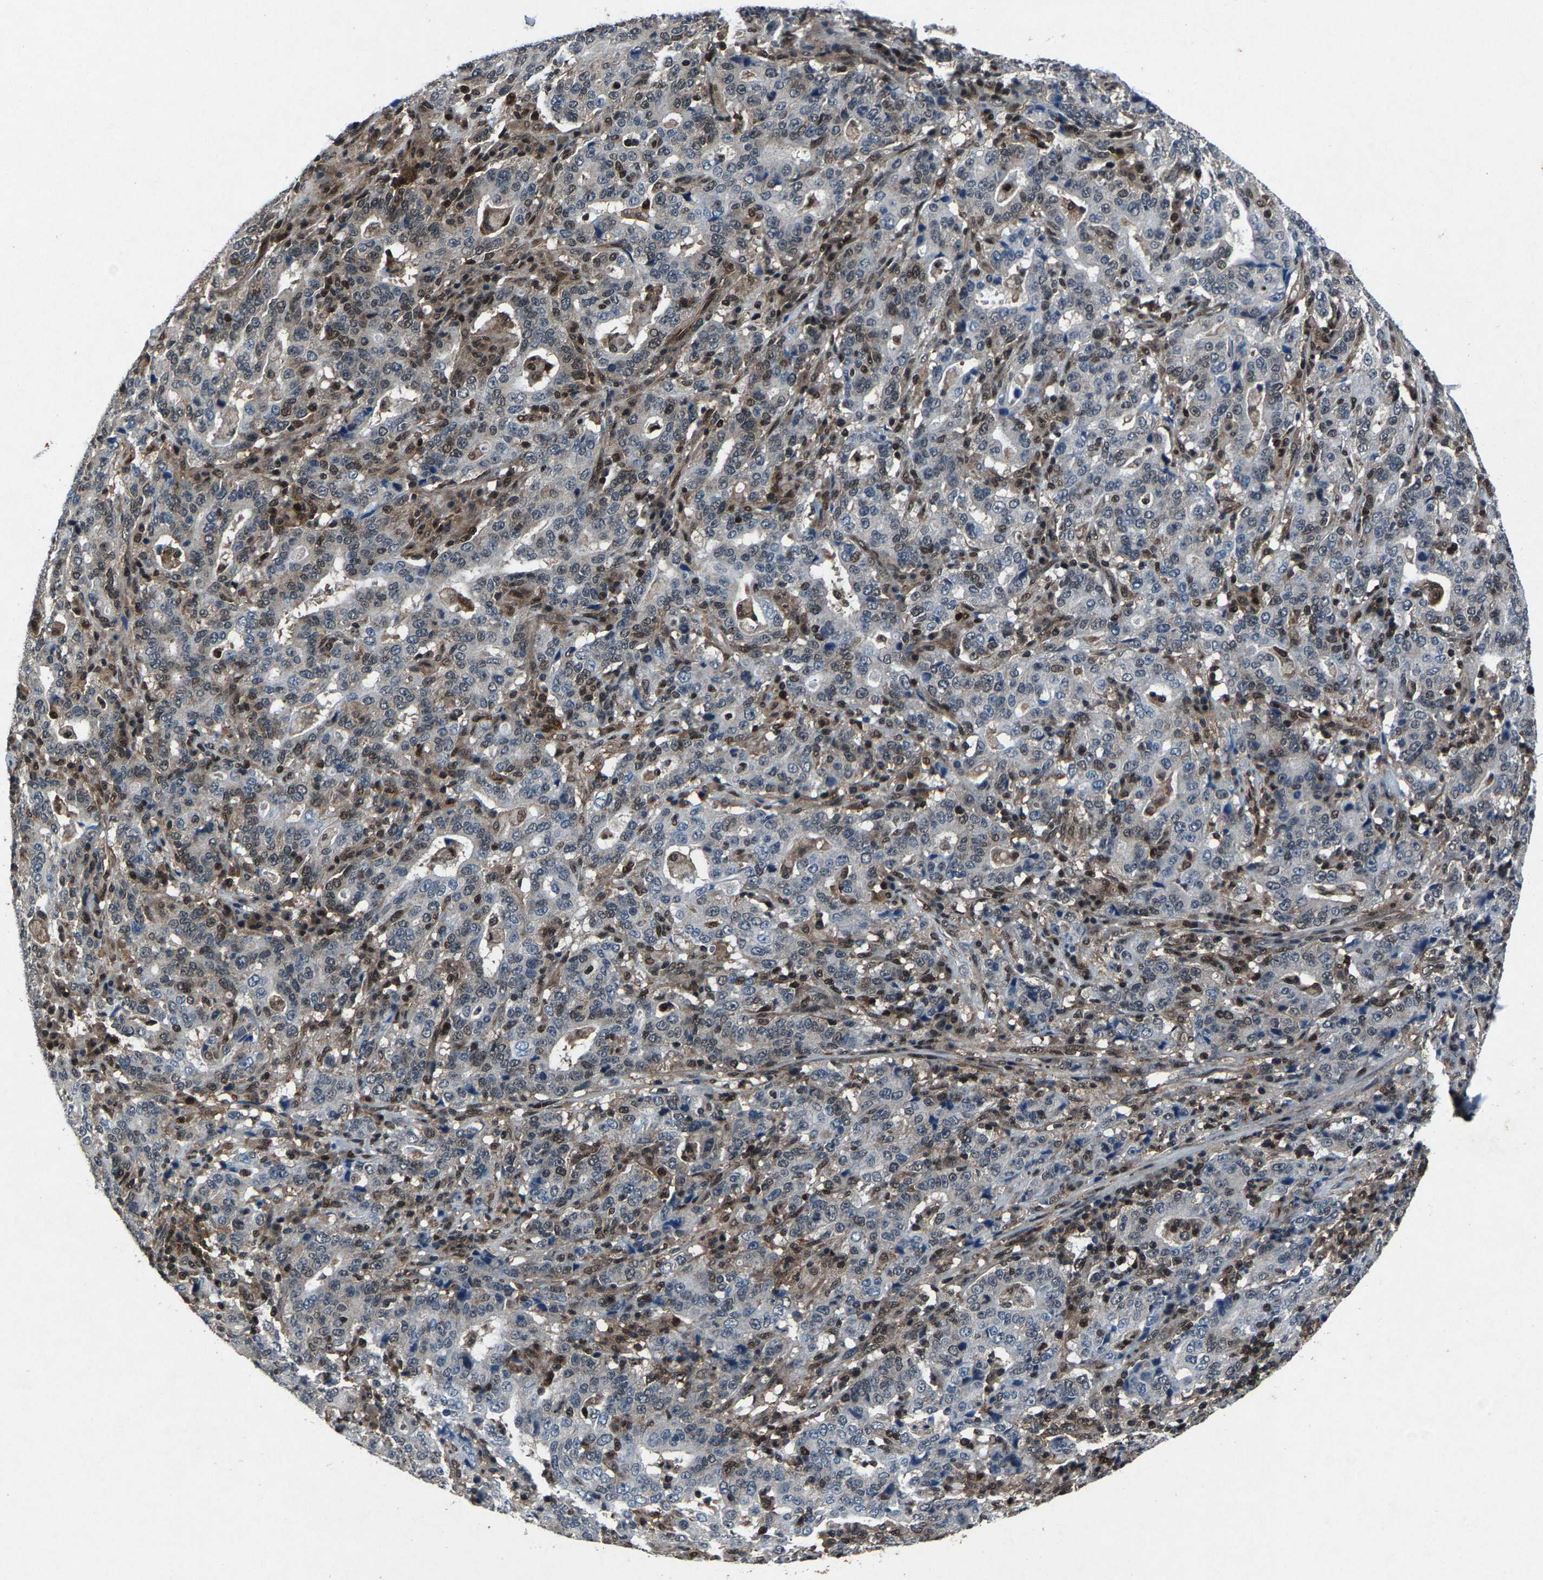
{"staining": {"intensity": "weak", "quantity": "<25%", "location": "nuclear"}, "tissue": "stomach cancer", "cell_type": "Tumor cells", "image_type": "cancer", "snomed": [{"axis": "morphology", "description": "Normal tissue, NOS"}, {"axis": "morphology", "description": "Adenocarcinoma, NOS"}, {"axis": "topography", "description": "Stomach, upper"}, {"axis": "topography", "description": "Stomach"}], "caption": "The image shows no significant expression in tumor cells of adenocarcinoma (stomach).", "gene": "ATXN3", "patient": {"sex": "male", "age": 59}}